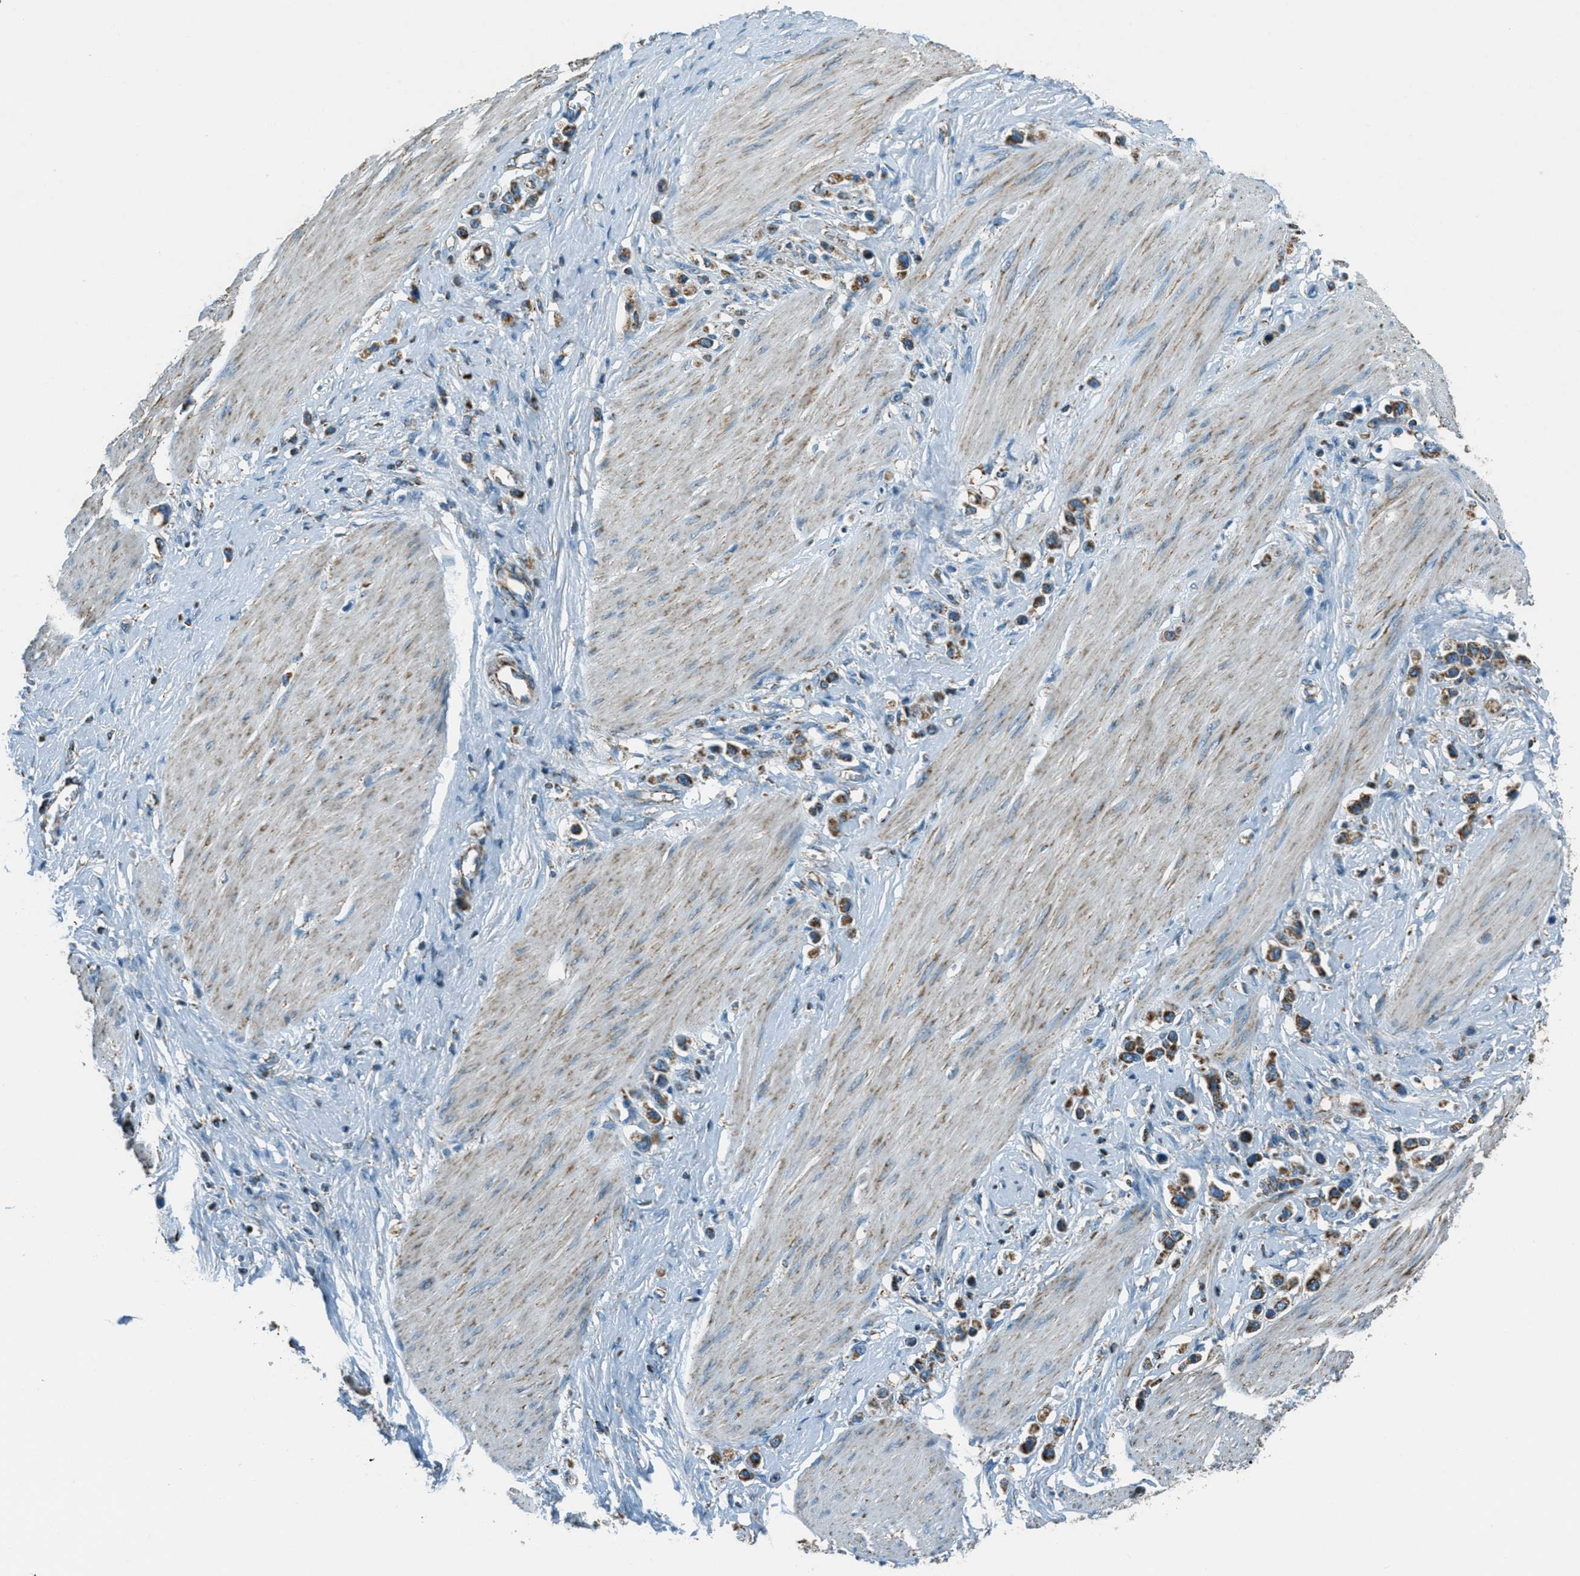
{"staining": {"intensity": "moderate", "quantity": ">75%", "location": "cytoplasmic/membranous"}, "tissue": "stomach cancer", "cell_type": "Tumor cells", "image_type": "cancer", "snomed": [{"axis": "morphology", "description": "Adenocarcinoma, NOS"}, {"axis": "topography", "description": "Stomach"}], "caption": "Immunohistochemical staining of human stomach adenocarcinoma demonstrates moderate cytoplasmic/membranous protein expression in about >75% of tumor cells. (IHC, brightfield microscopy, high magnification).", "gene": "CHST15", "patient": {"sex": "female", "age": 65}}